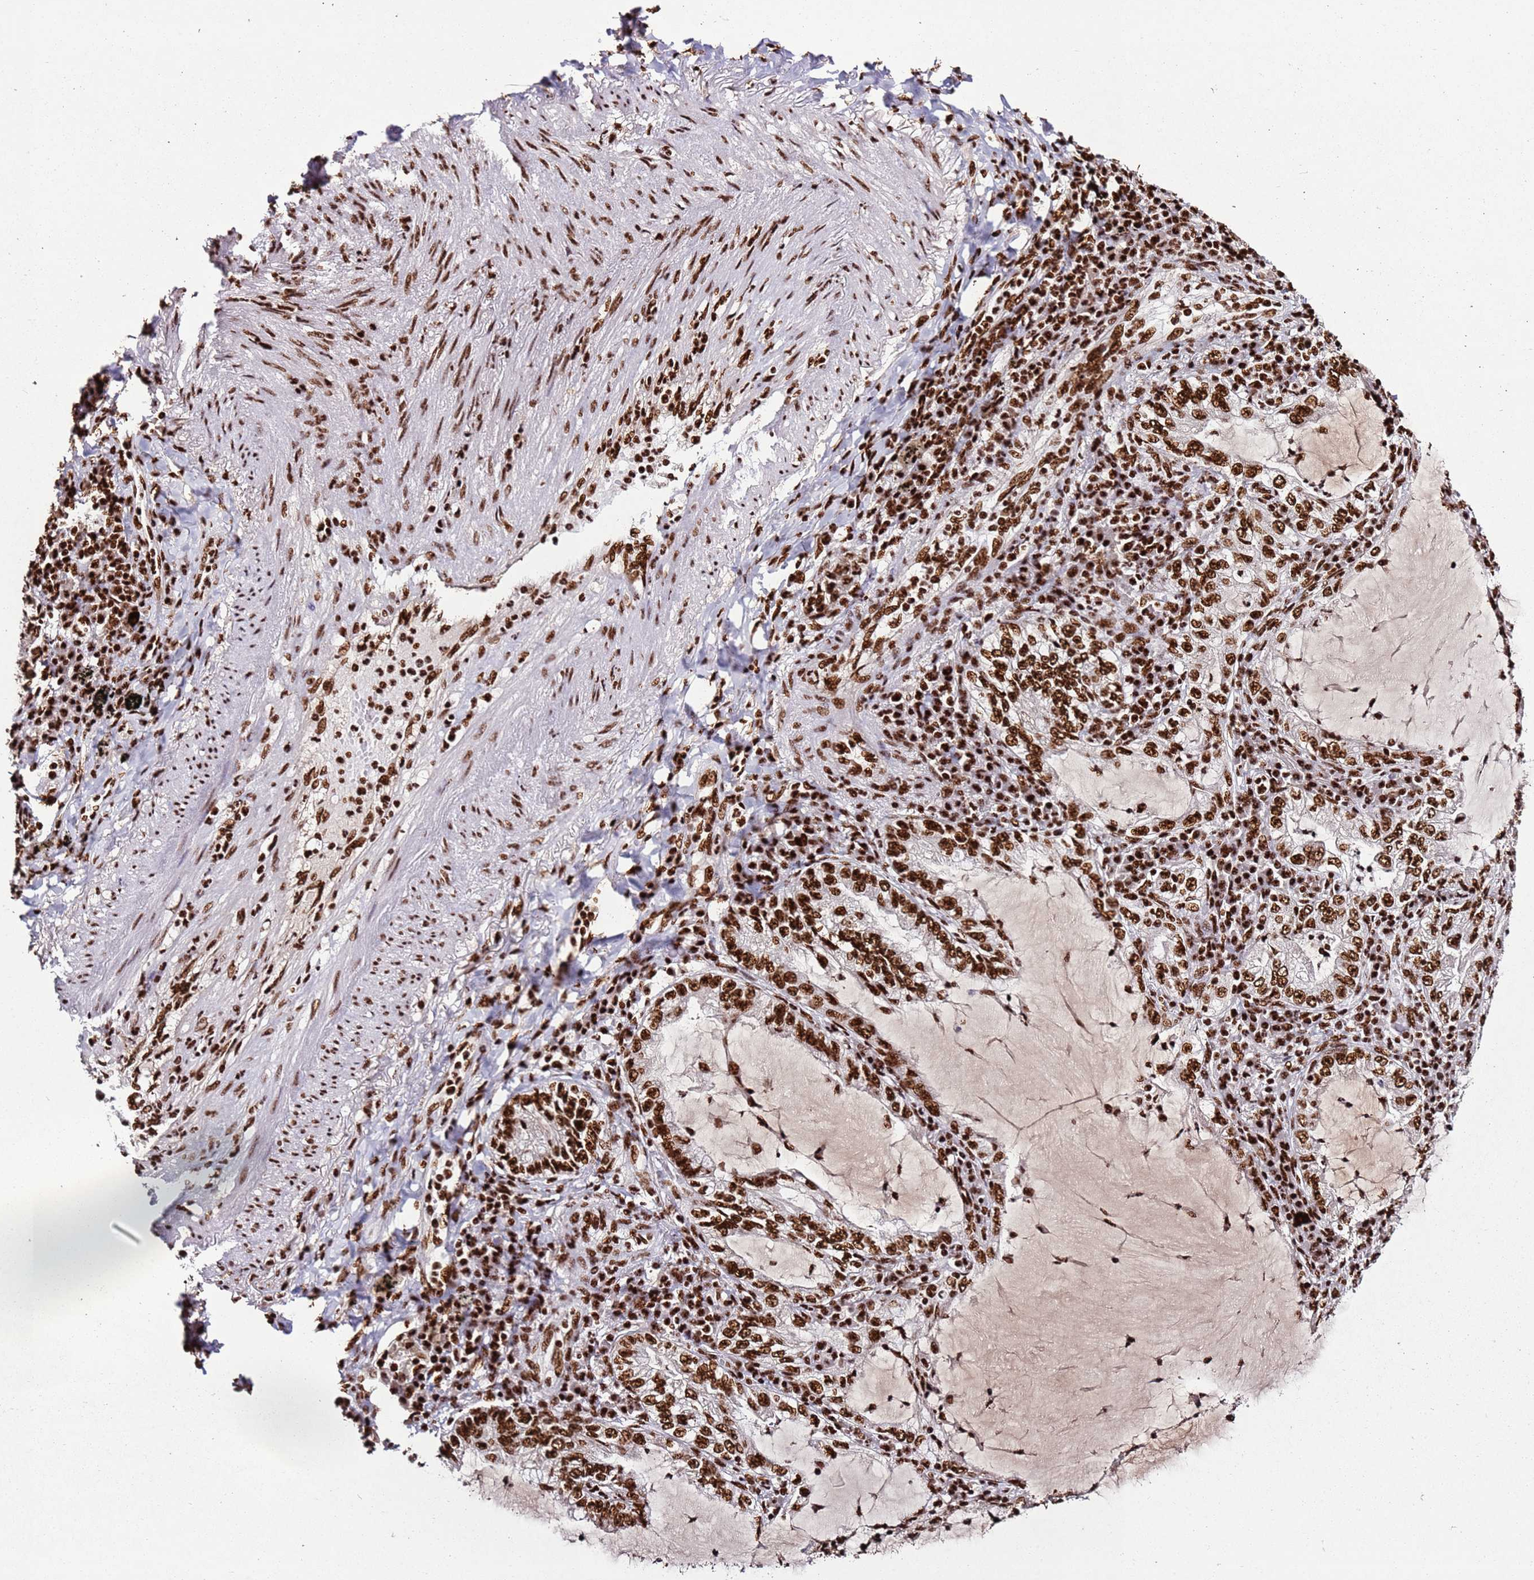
{"staining": {"intensity": "strong", "quantity": ">75%", "location": "nuclear"}, "tissue": "lung cancer", "cell_type": "Tumor cells", "image_type": "cancer", "snomed": [{"axis": "morphology", "description": "Adenocarcinoma, NOS"}, {"axis": "topography", "description": "Lung"}], "caption": "Protein expression analysis of human lung cancer (adenocarcinoma) reveals strong nuclear positivity in approximately >75% of tumor cells.", "gene": "C6orf226", "patient": {"sex": "female", "age": 73}}